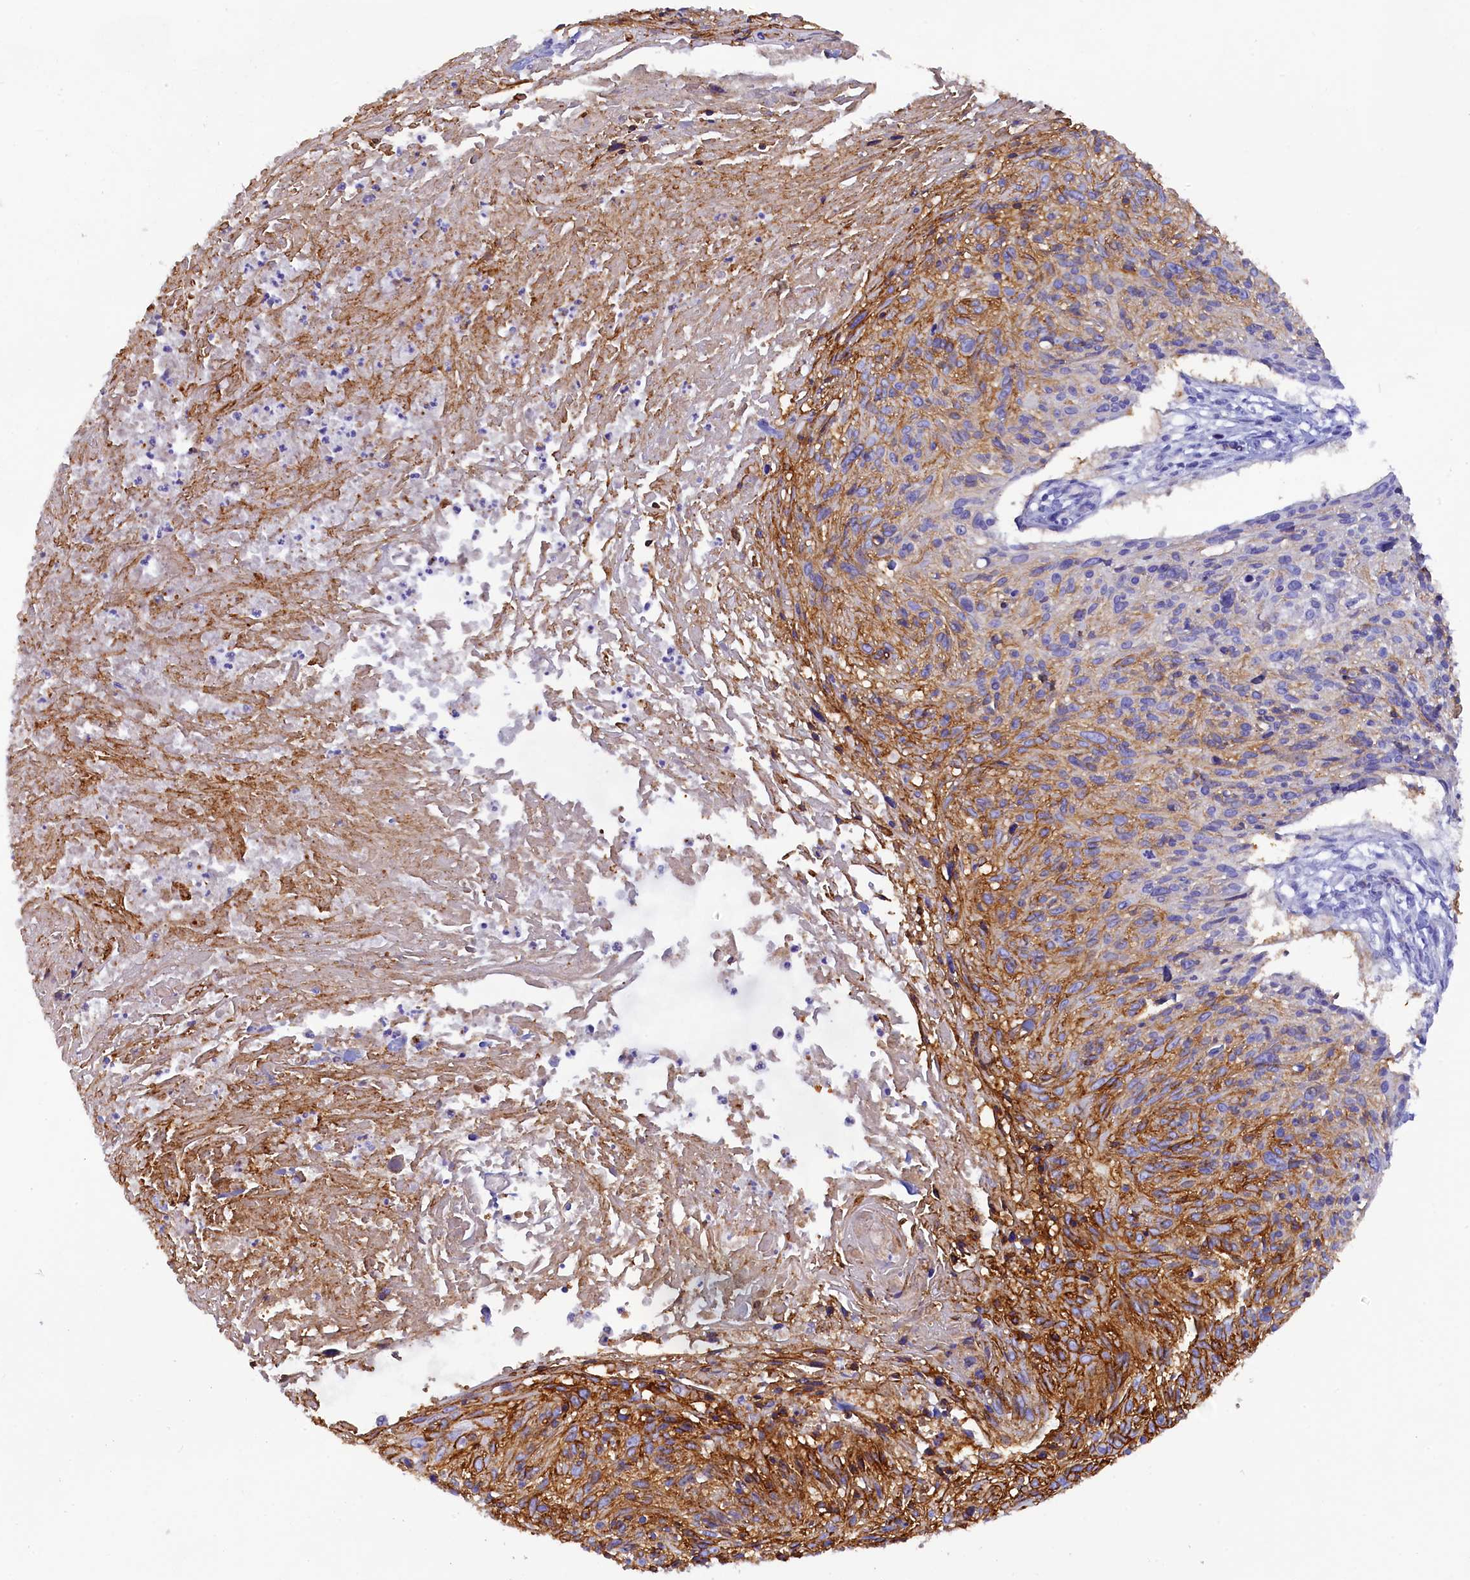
{"staining": {"intensity": "moderate", "quantity": "25%-75%", "location": "cytoplasmic/membranous"}, "tissue": "cervical cancer", "cell_type": "Tumor cells", "image_type": "cancer", "snomed": [{"axis": "morphology", "description": "Squamous cell carcinoma, NOS"}, {"axis": "topography", "description": "Cervix"}], "caption": "This is a micrograph of immunohistochemistry (IHC) staining of squamous cell carcinoma (cervical), which shows moderate staining in the cytoplasmic/membranous of tumor cells.", "gene": "MYADML2", "patient": {"sex": "female", "age": 51}}